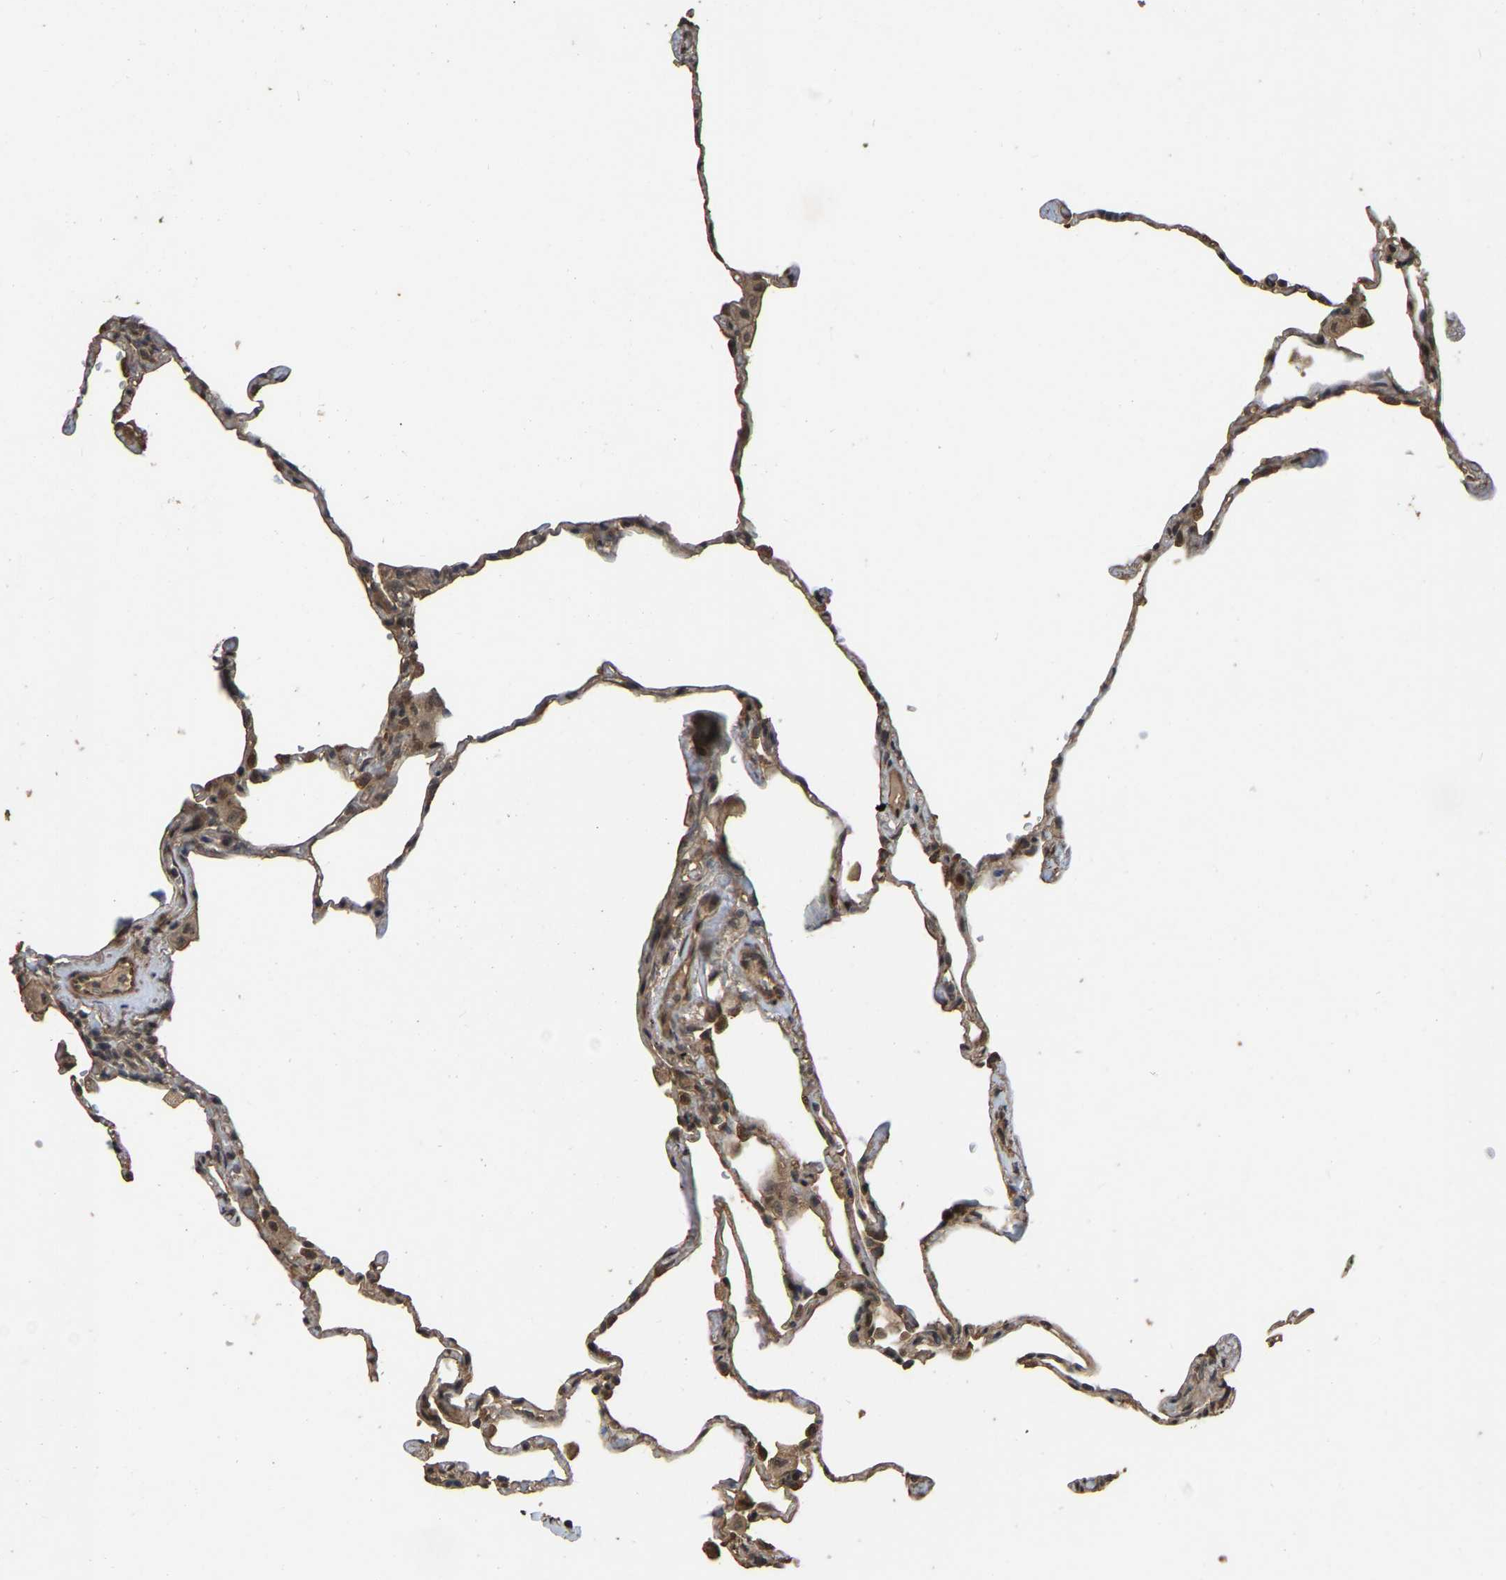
{"staining": {"intensity": "moderate", "quantity": ">75%", "location": "cytoplasmic/membranous,nuclear"}, "tissue": "lung", "cell_type": "Alveolar cells", "image_type": "normal", "snomed": [{"axis": "morphology", "description": "Normal tissue, NOS"}, {"axis": "topography", "description": "Lung"}], "caption": "Immunohistochemistry histopathology image of benign human lung stained for a protein (brown), which reveals medium levels of moderate cytoplasmic/membranous,nuclear positivity in approximately >75% of alveolar cells.", "gene": "ARHGAP23", "patient": {"sex": "male", "age": 59}}